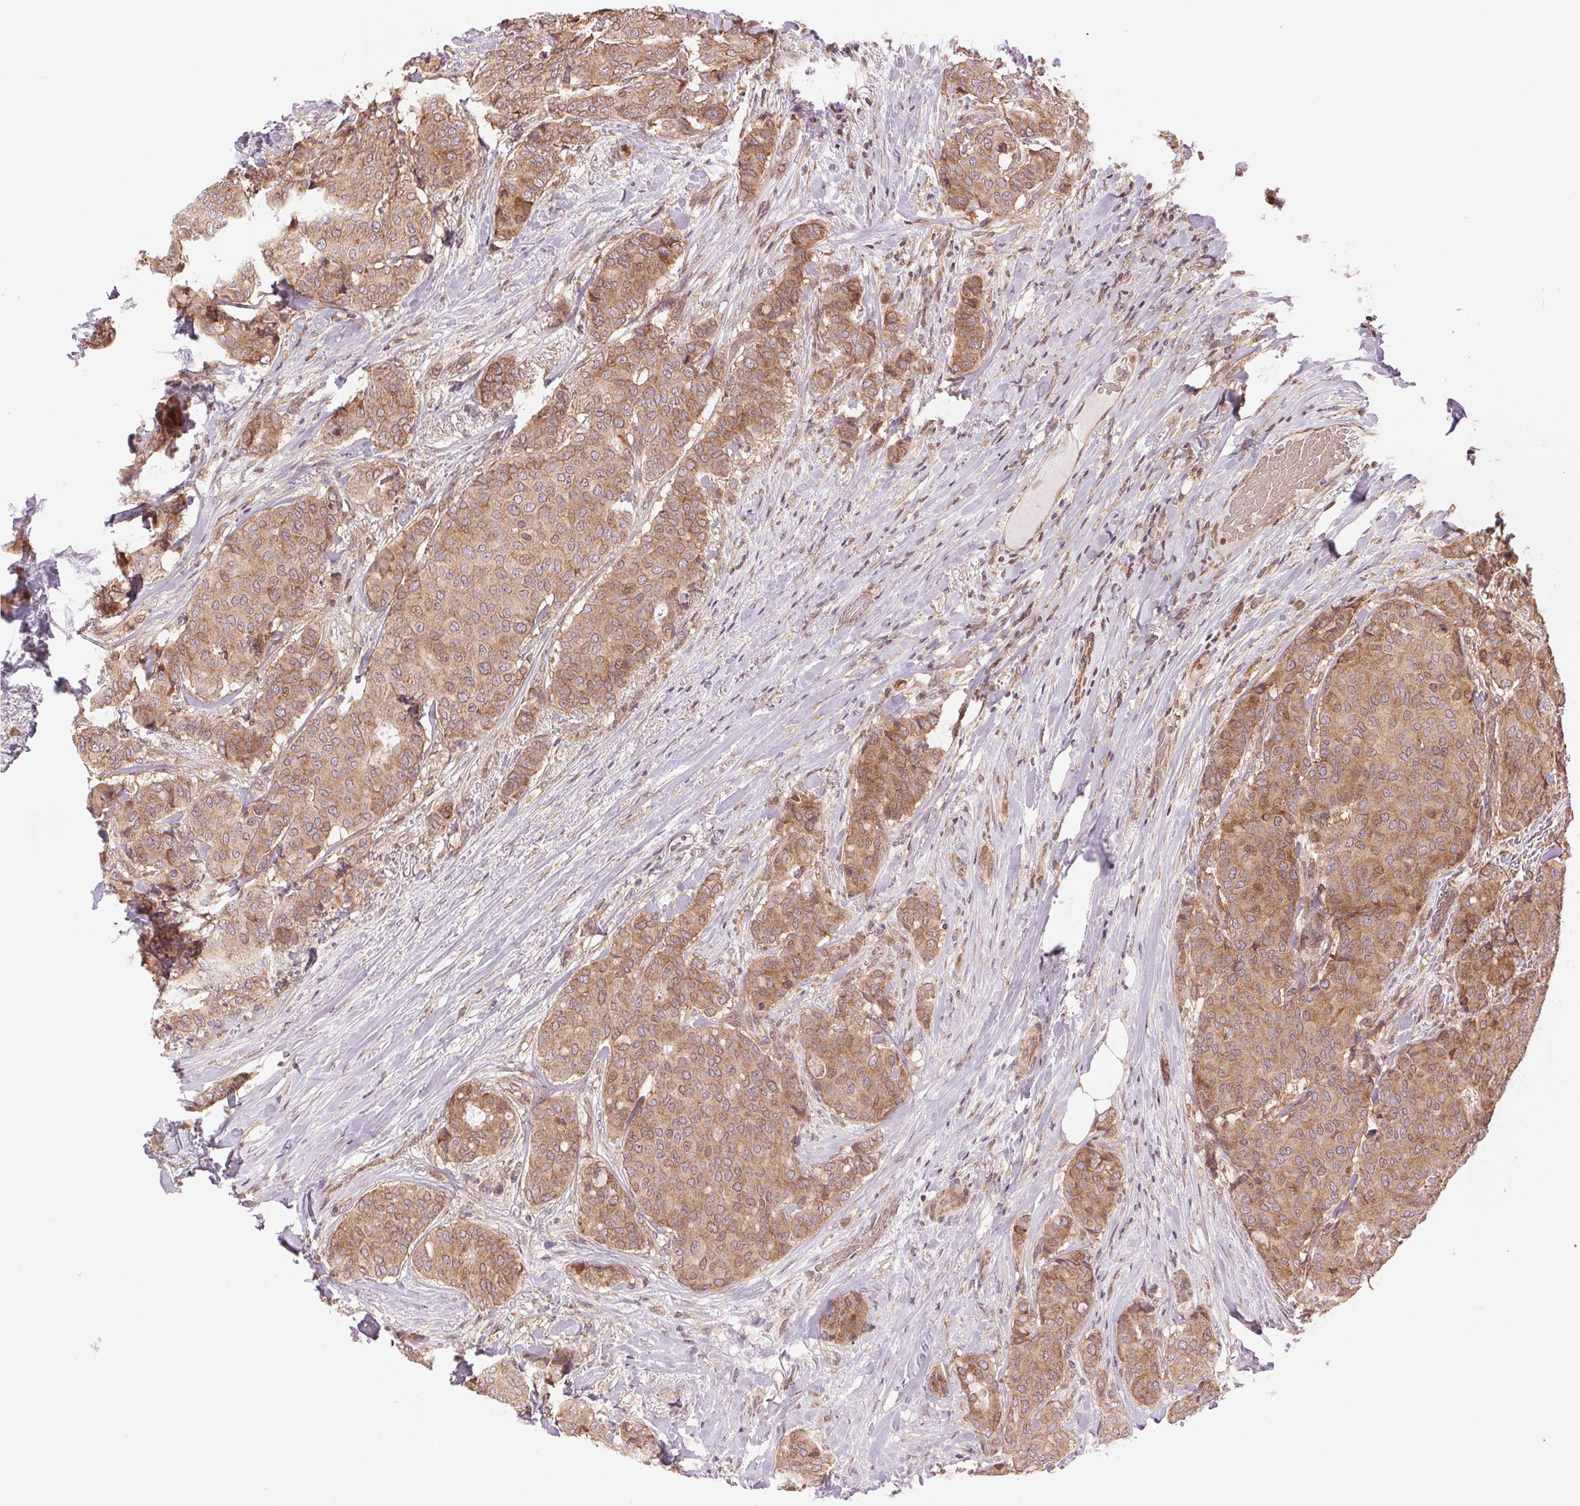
{"staining": {"intensity": "moderate", "quantity": ">75%", "location": "cytoplasmic/membranous,nuclear"}, "tissue": "breast cancer", "cell_type": "Tumor cells", "image_type": "cancer", "snomed": [{"axis": "morphology", "description": "Duct carcinoma"}, {"axis": "topography", "description": "Breast"}], "caption": "Protein staining exhibits moderate cytoplasmic/membranous and nuclear positivity in approximately >75% of tumor cells in breast infiltrating ductal carcinoma.", "gene": "BTF3L4", "patient": {"sex": "female", "age": 75}}